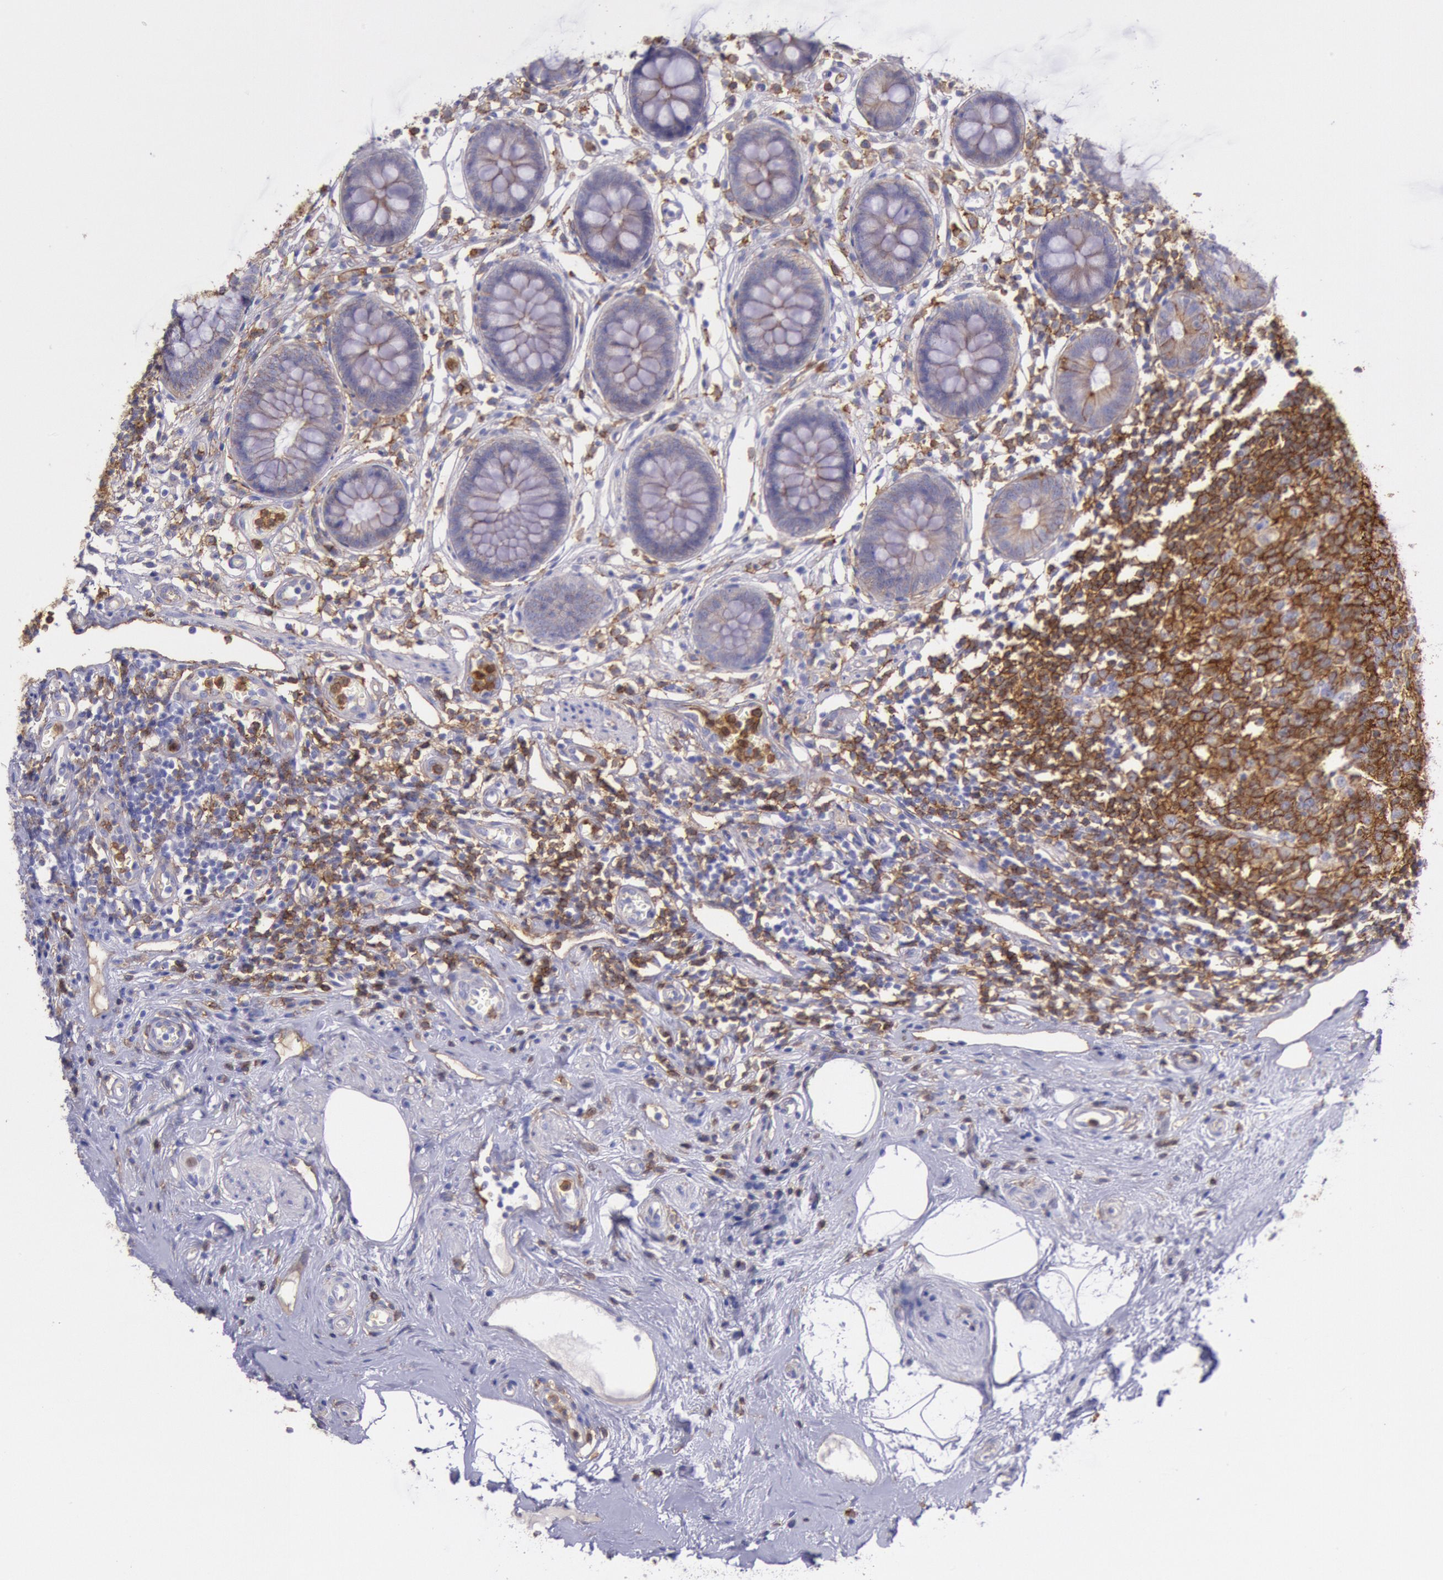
{"staining": {"intensity": "weak", "quantity": "<25%", "location": "cytoplasmic/membranous"}, "tissue": "appendix", "cell_type": "Glandular cells", "image_type": "normal", "snomed": [{"axis": "morphology", "description": "Normal tissue, NOS"}, {"axis": "topography", "description": "Appendix"}], "caption": "High magnification brightfield microscopy of normal appendix stained with DAB (3,3'-diaminobenzidine) (brown) and counterstained with hematoxylin (blue): glandular cells show no significant expression. (DAB immunohistochemistry, high magnification).", "gene": "LYN", "patient": {"sex": "male", "age": 38}}